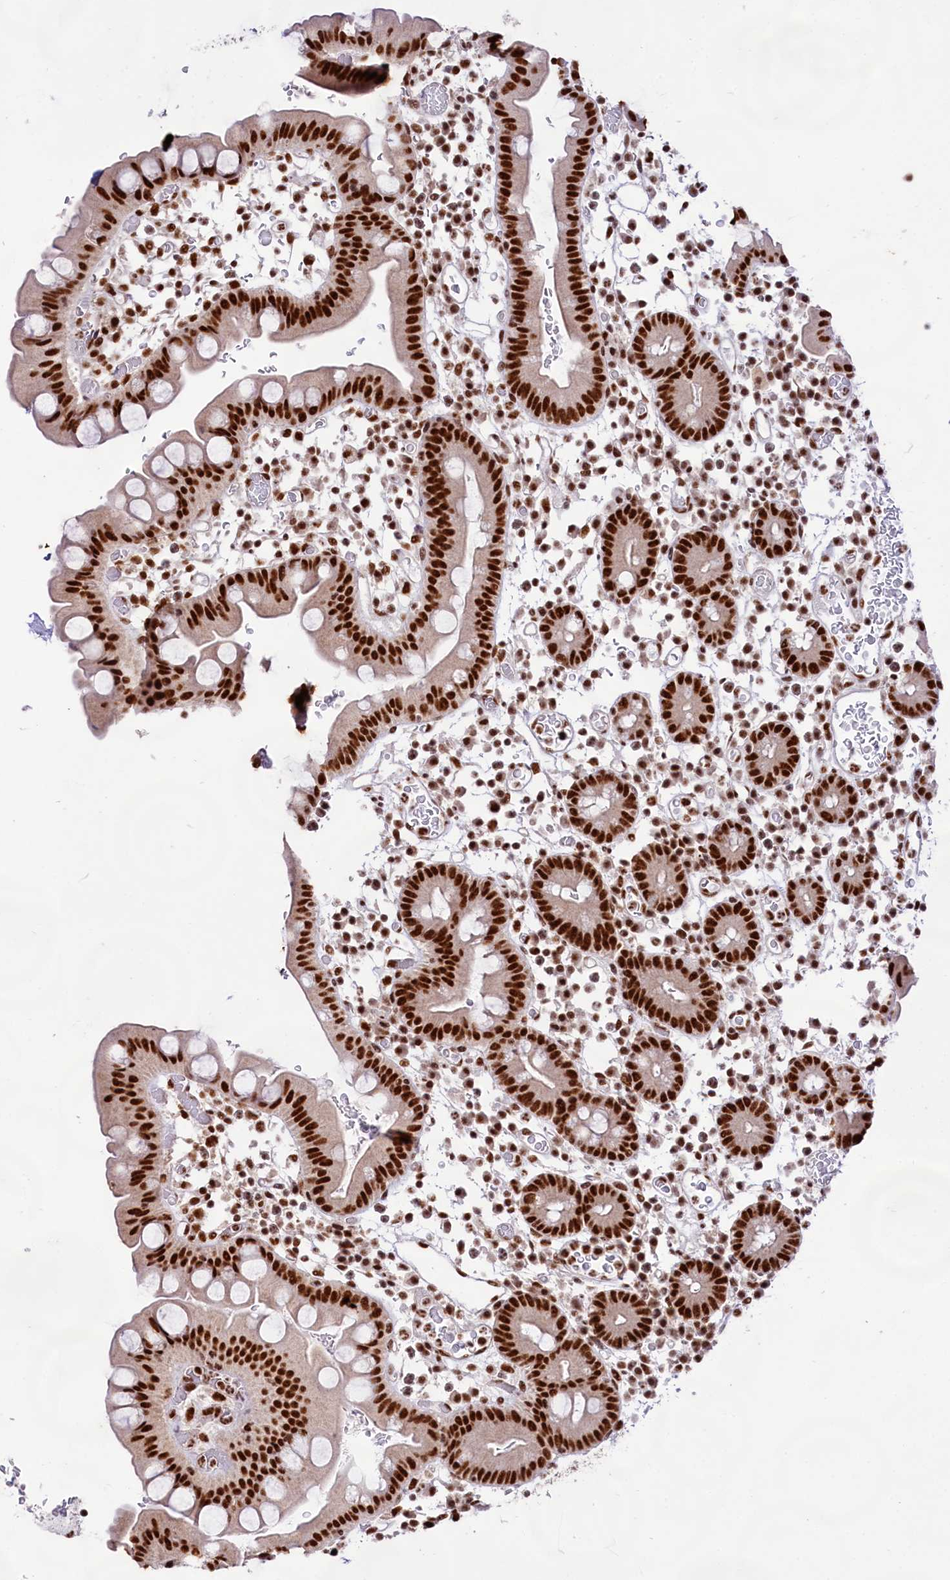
{"staining": {"intensity": "strong", "quantity": ">75%", "location": "nuclear"}, "tissue": "small intestine", "cell_type": "Glandular cells", "image_type": "normal", "snomed": [{"axis": "morphology", "description": "Normal tissue, NOS"}, {"axis": "topography", "description": "Stomach, upper"}, {"axis": "topography", "description": "Stomach, lower"}, {"axis": "topography", "description": "Small intestine"}], "caption": "A brown stain labels strong nuclear staining of a protein in glandular cells of normal human small intestine. Nuclei are stained in blue.", "gene": "HIRA", "patient": {"sex": "male", "age": 68}}